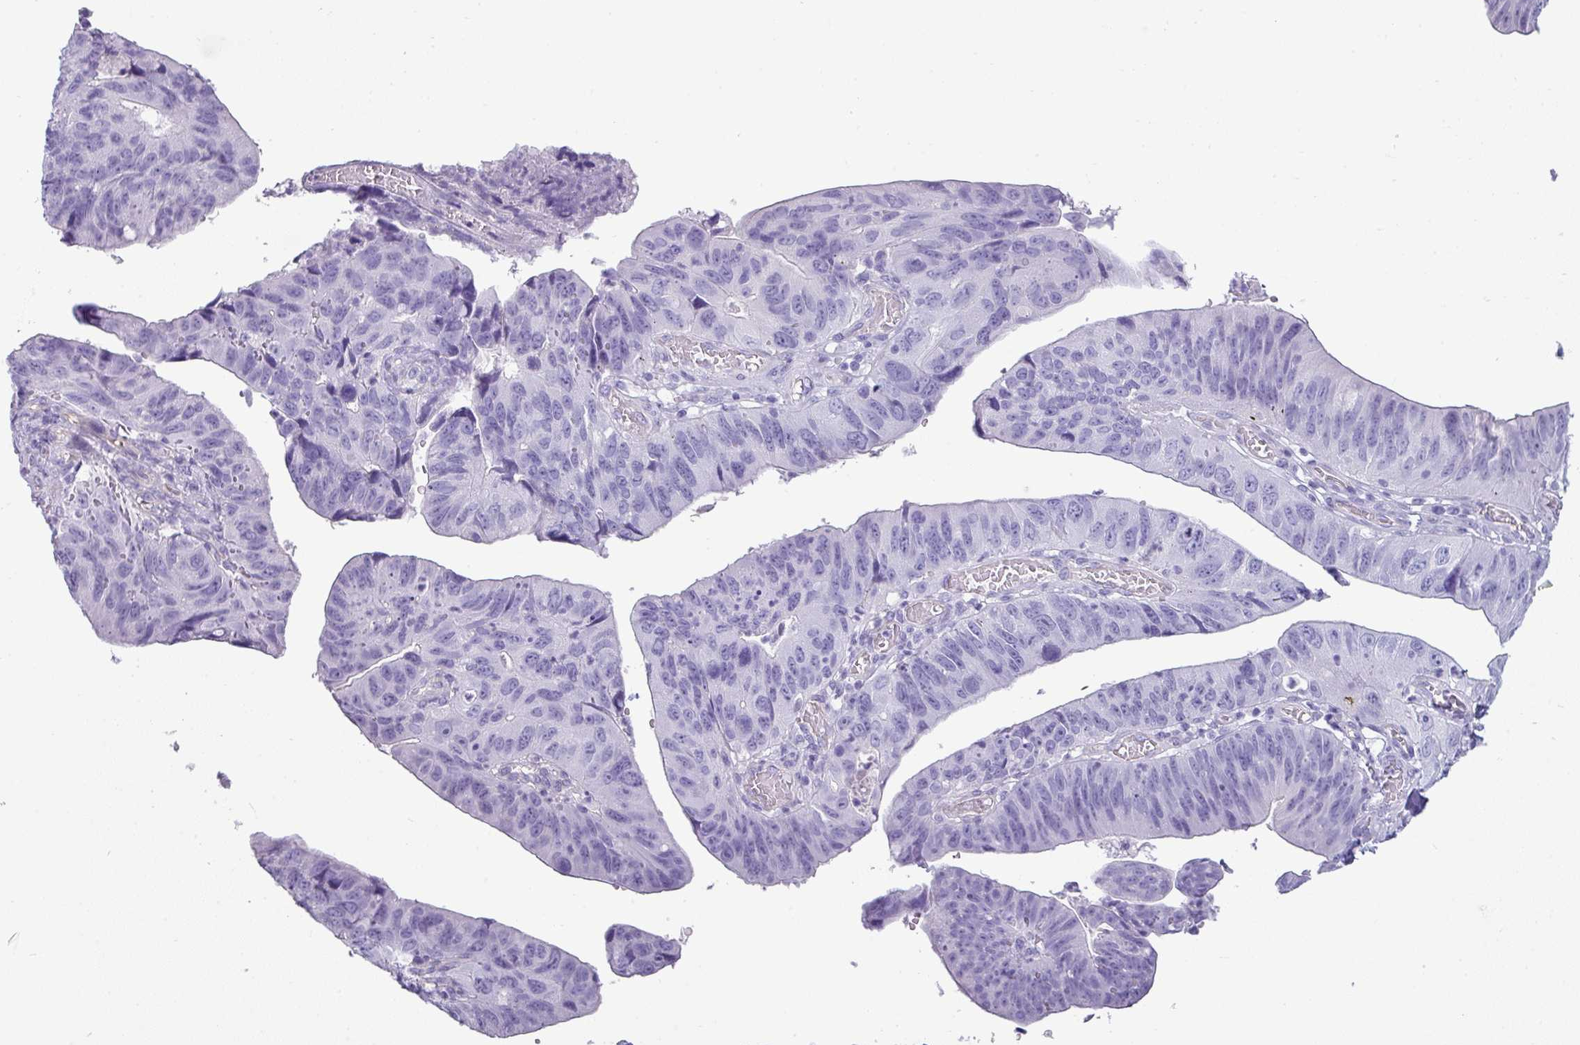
{"staining": {"intensity": "negative", "quantity": "none", "location": "none"}, "tissue": "stomach cancer", "cell_type": "Tumor cells", "image_type": "cancer", "snomed": [{"axis": "morphology", "description": "Adenocarcinoma, NOS"}, {"axis": "topography", "description": "Stomach"}], "caption": "IHC histopathology image of stomach cancer (adenocarcinoma) stained for a protein (brown), which shows no positivity in tumor cells. (Brightfield microscopy of DAB immunohistochemistry (IHC) at high magnification).", "gene": "VCX2", "patient": {"sex": "male", "age": 59}}